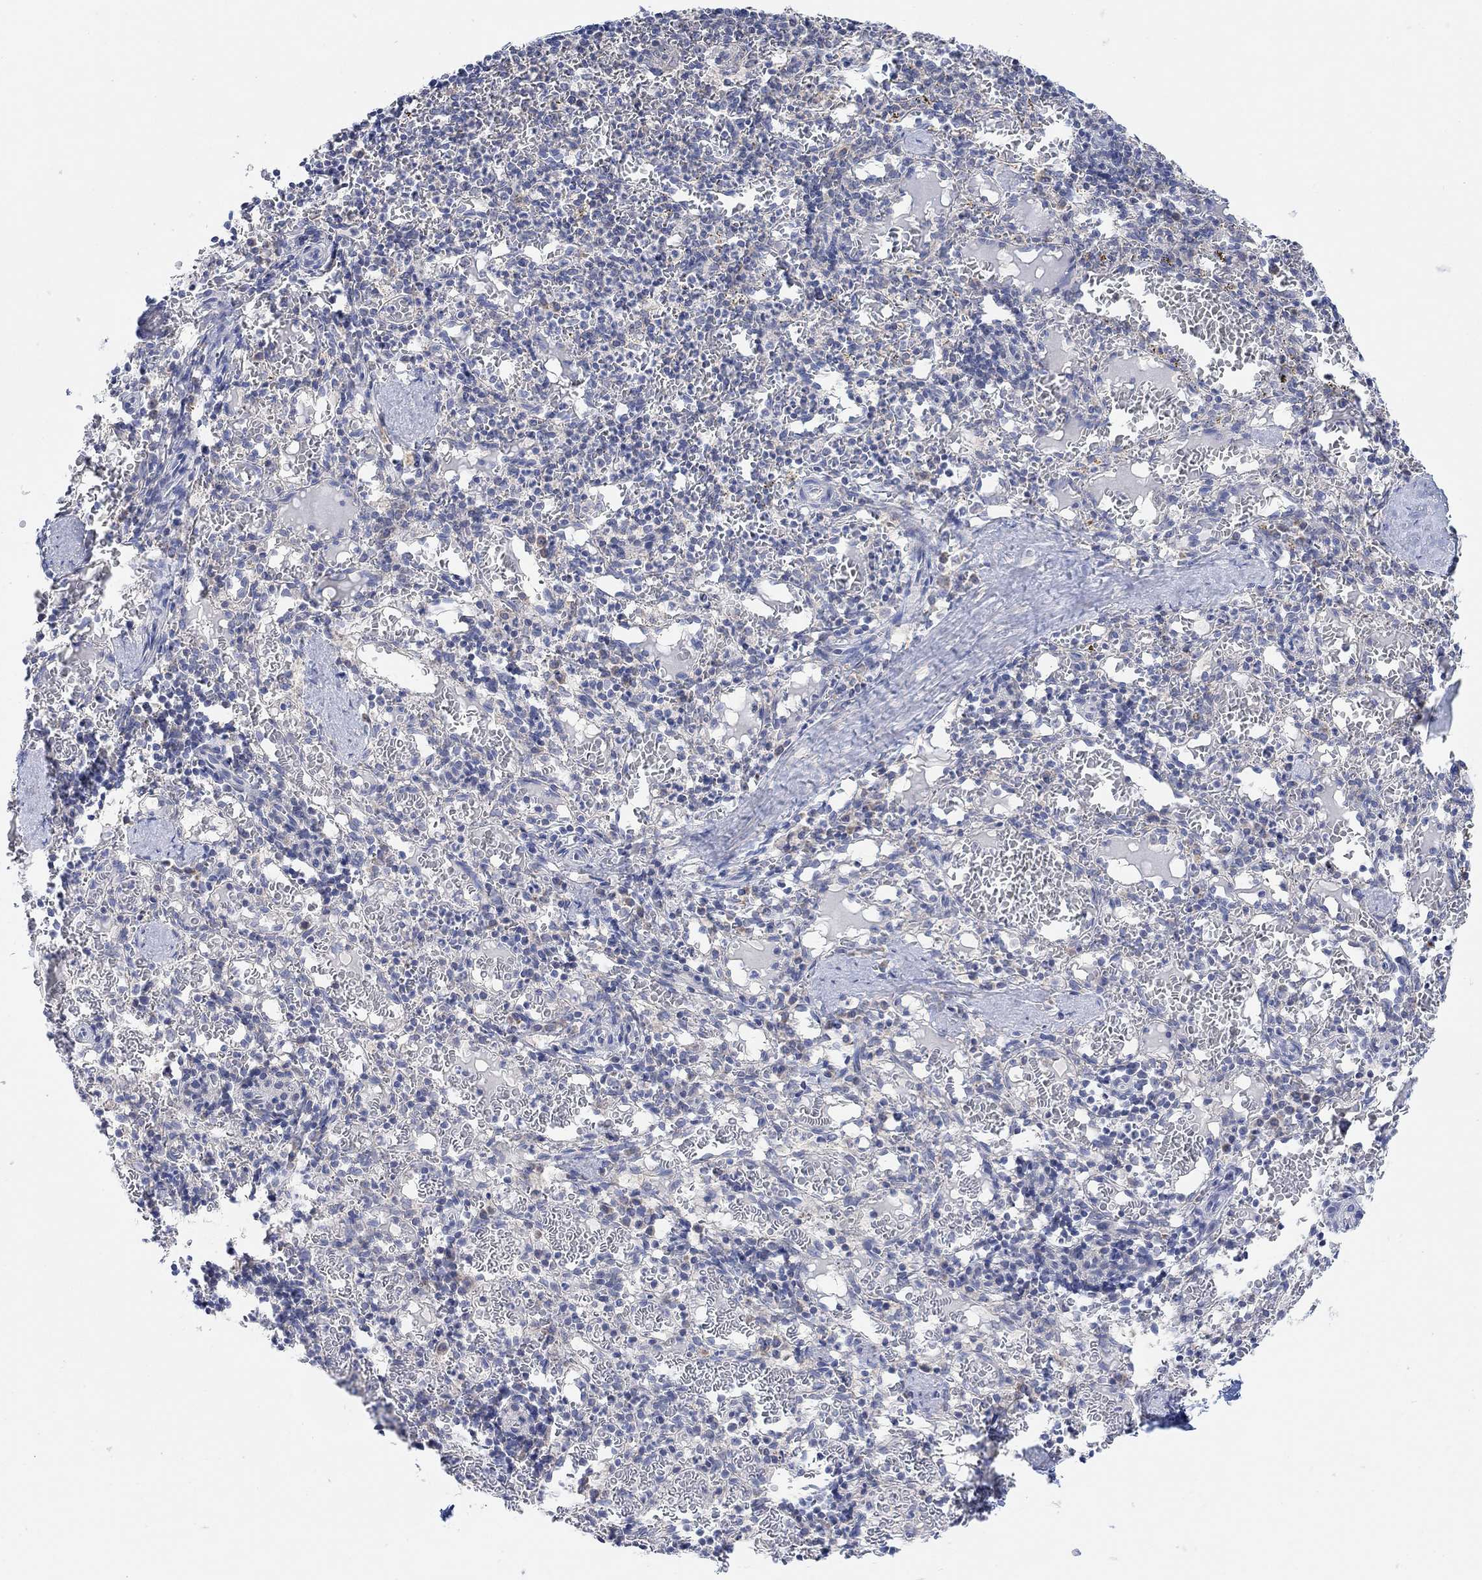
{"staining": {"intensity": "negative", "quantity": "none", "location": "none"}, "tissue": "spleen", "cell_type": "Cells in red pulp", "image_type": "normal", "snomed": [{"axis": "morphology", "description": "Normal tissue, NOS"}, {"axis": "topography", "description": "Spleen"}], "caption": "IHC of unremarkable spleen shows no staining in cells in red pulp.", "gene": "RIMS1", "patient": {"sex": "male", "age": 11}}